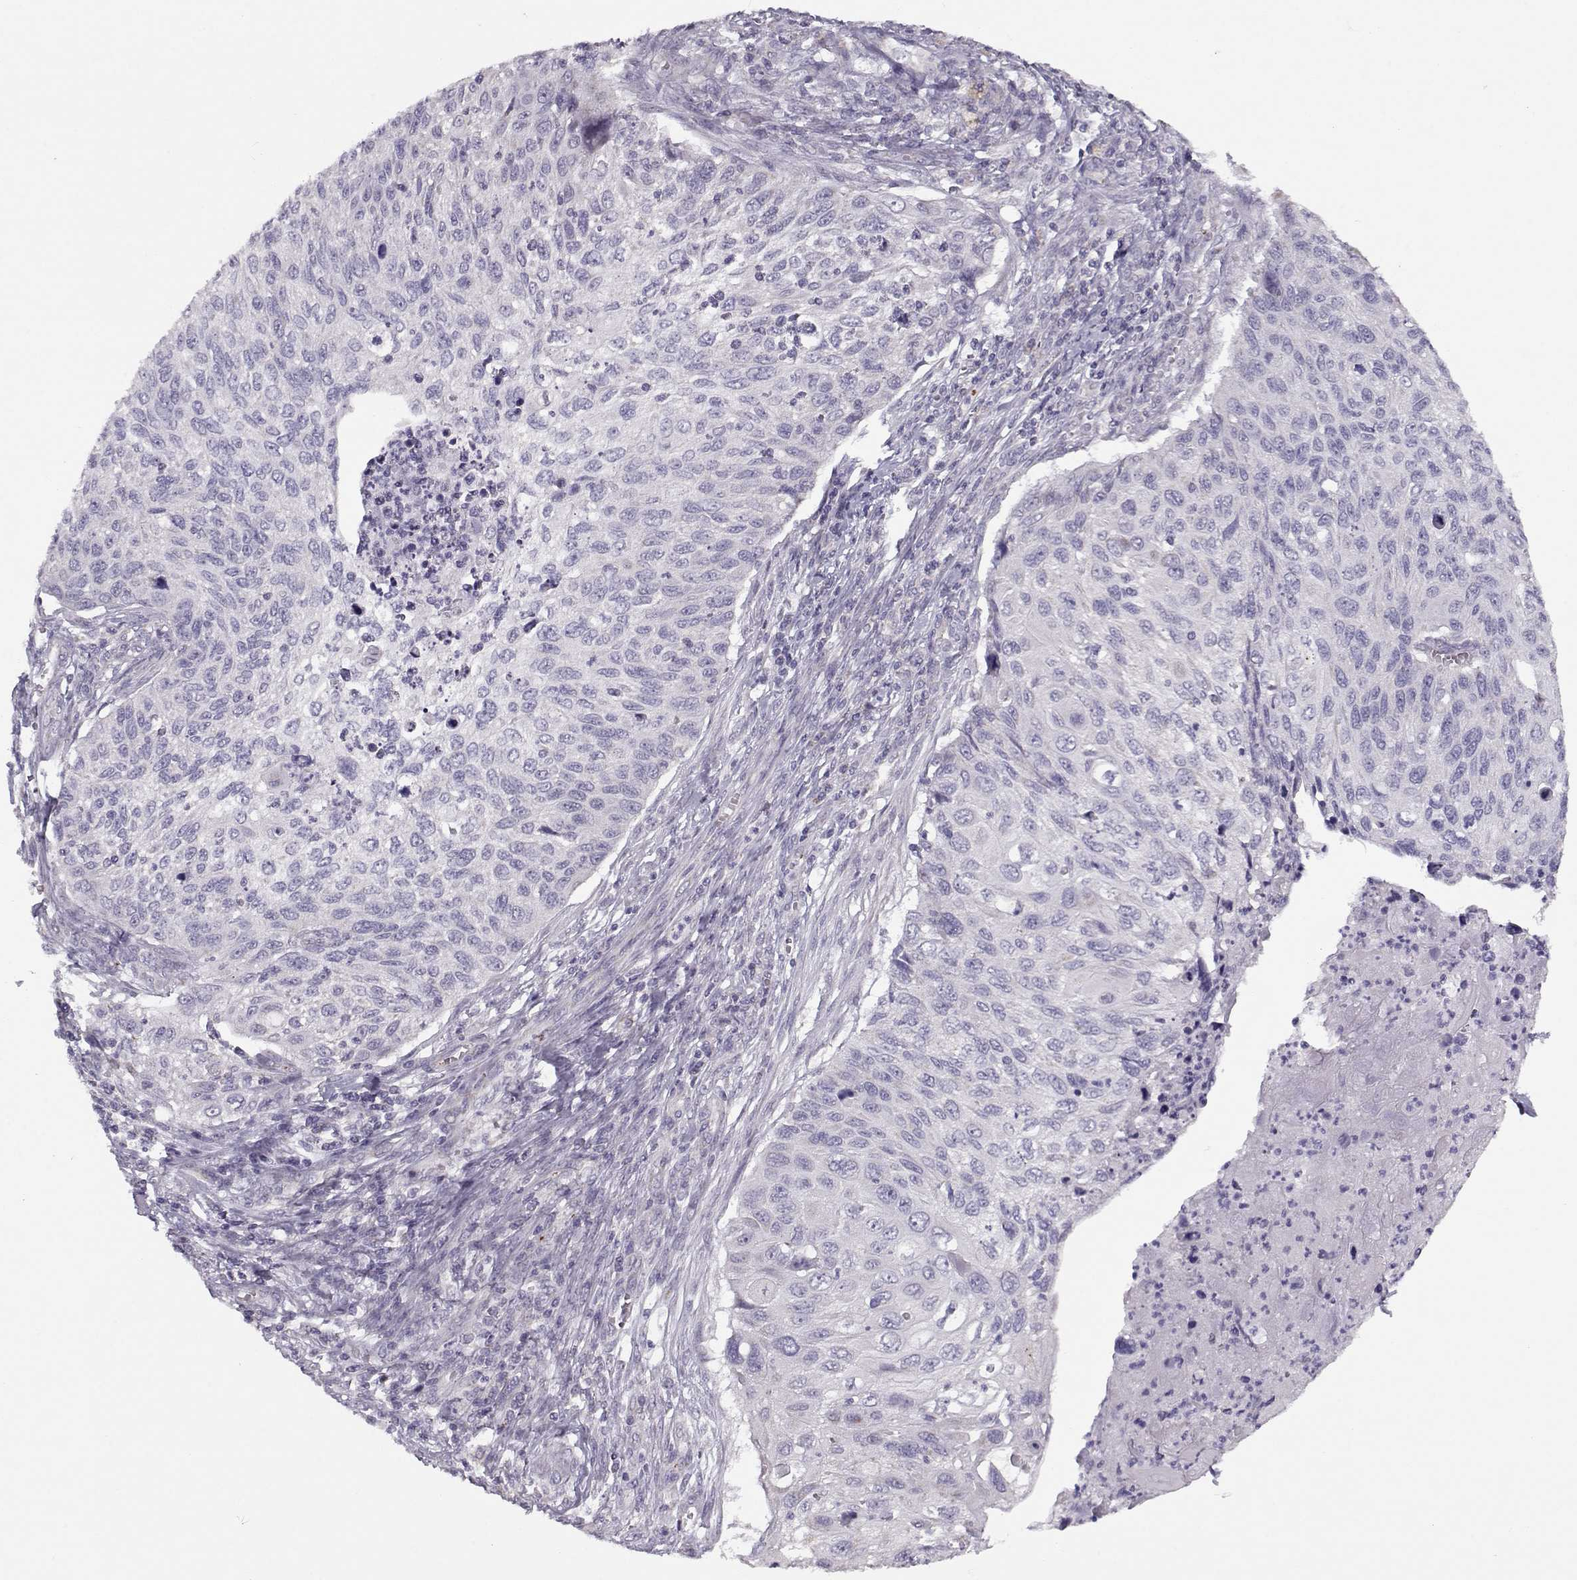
{"staining": {"intensity": "negative", "quantity": "none", "location": "none"}, "tissue": "cervical cancer", "cell_type": "Tumor cells", "image_type": "cancer", "snomed": [{"axis": "morphology", "description": "Squamous cell carcinoma, NOS"}, {"axis": "topography", "description": "Cervix"}], "caption": "Immunohistochemical staining of cervical cancer displays no significant expression in tumor cells. (DAB IHC visualized using brightfield microscopy, high magnification).", "gene": "KLF17", "patient": {"sex": "female", "age": 70}}